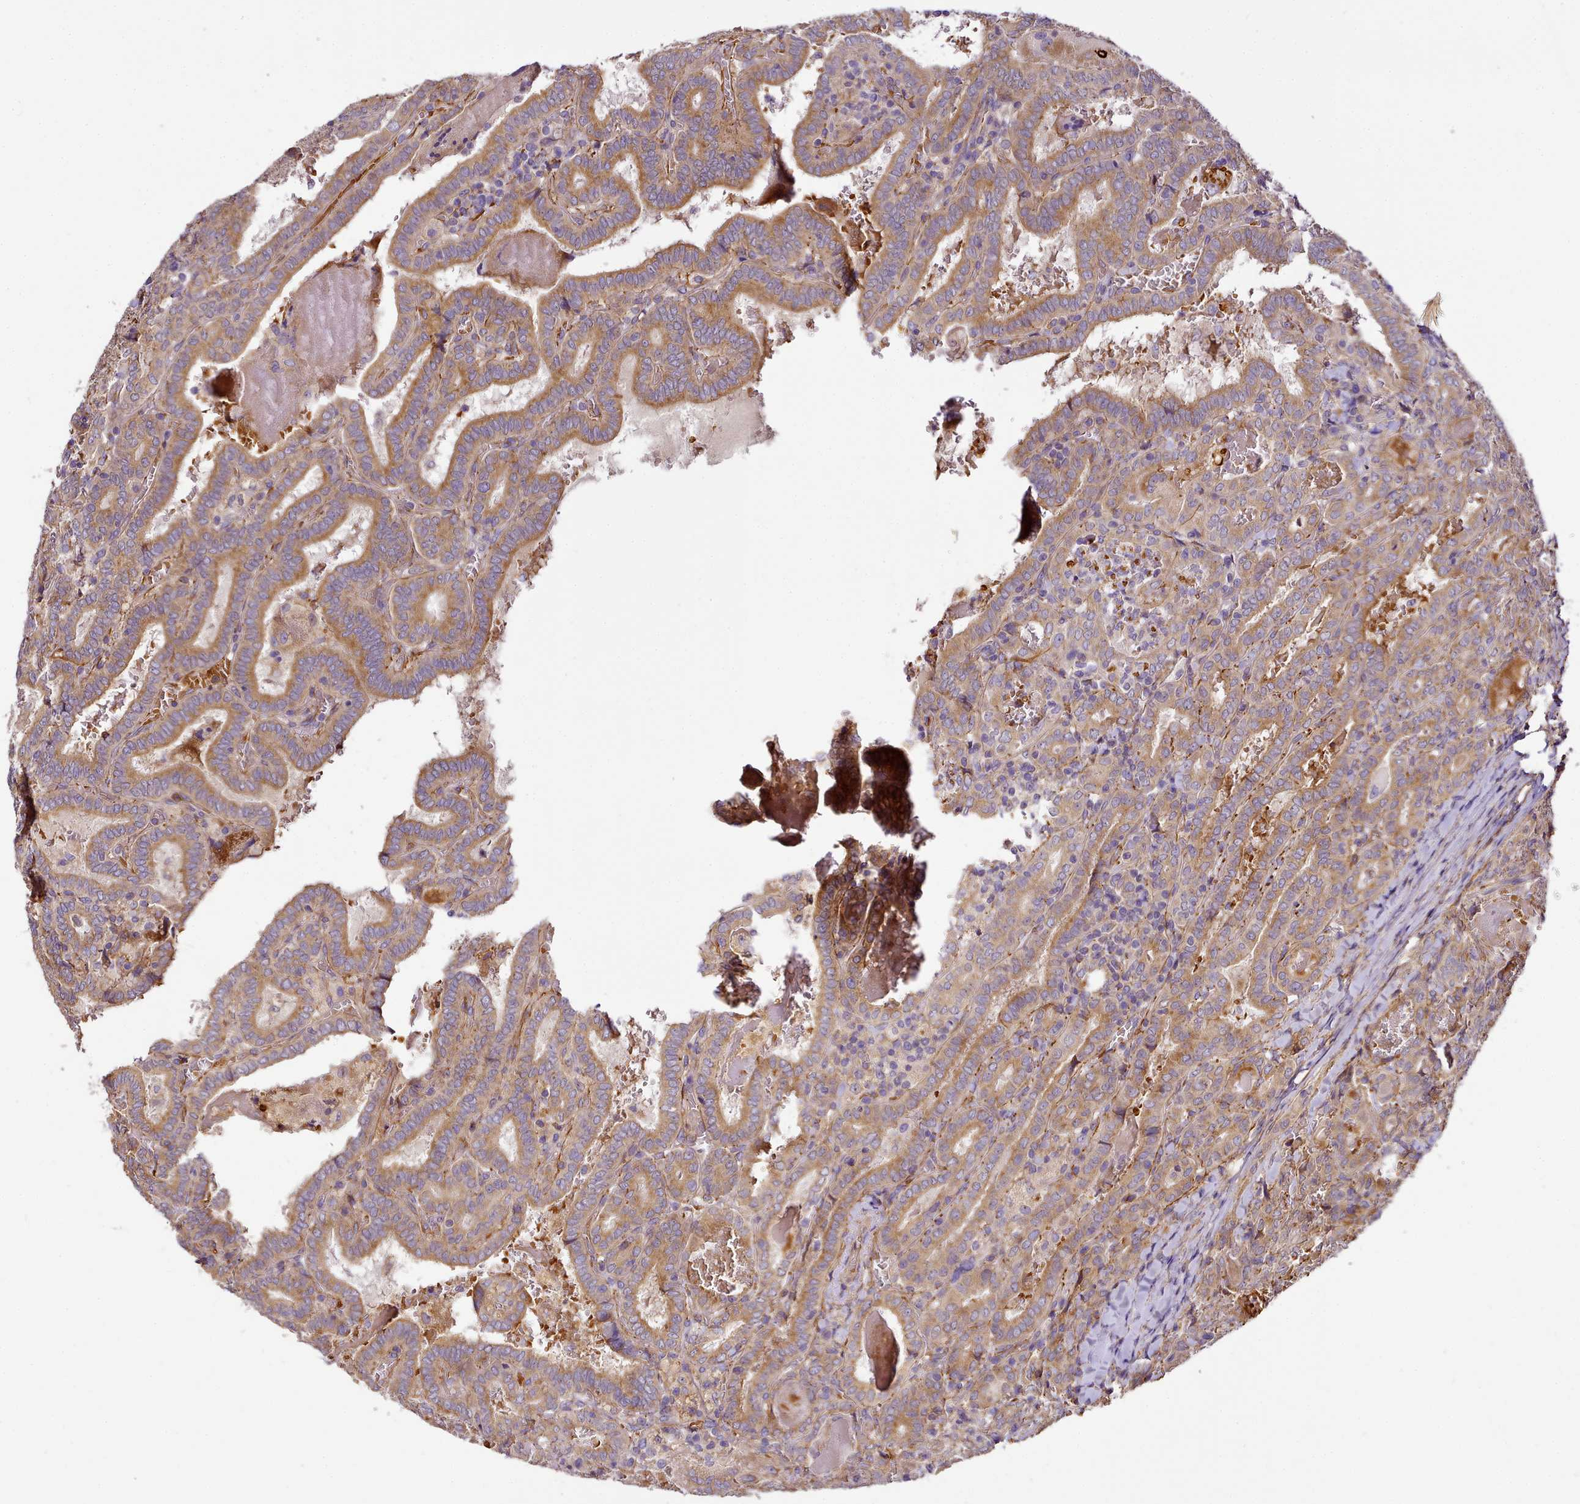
{"staining": {"intensity": "moderate", "quantity": ">75%", "location": "cytoplasmic/membranous"}, "tissue": "thyroid cancer", "cell_type": "Tumor cells", "image_type": "cancer", "snomed": [{"axis": "morphology", "description": "Papillary adenocarcinoma, NOS"}, {"axis": "topography", "description": "Thyroid gland"}], "caption": "Papillary adenocarcinoma (thyroid) was stained to show a protein in brown. There is medium levels of moderate cytoplasmic/membranous positivity in approximately >75% of tumor cells.", "gene": "NBPF1", "patient": {"sex": "female", "age": 72}}